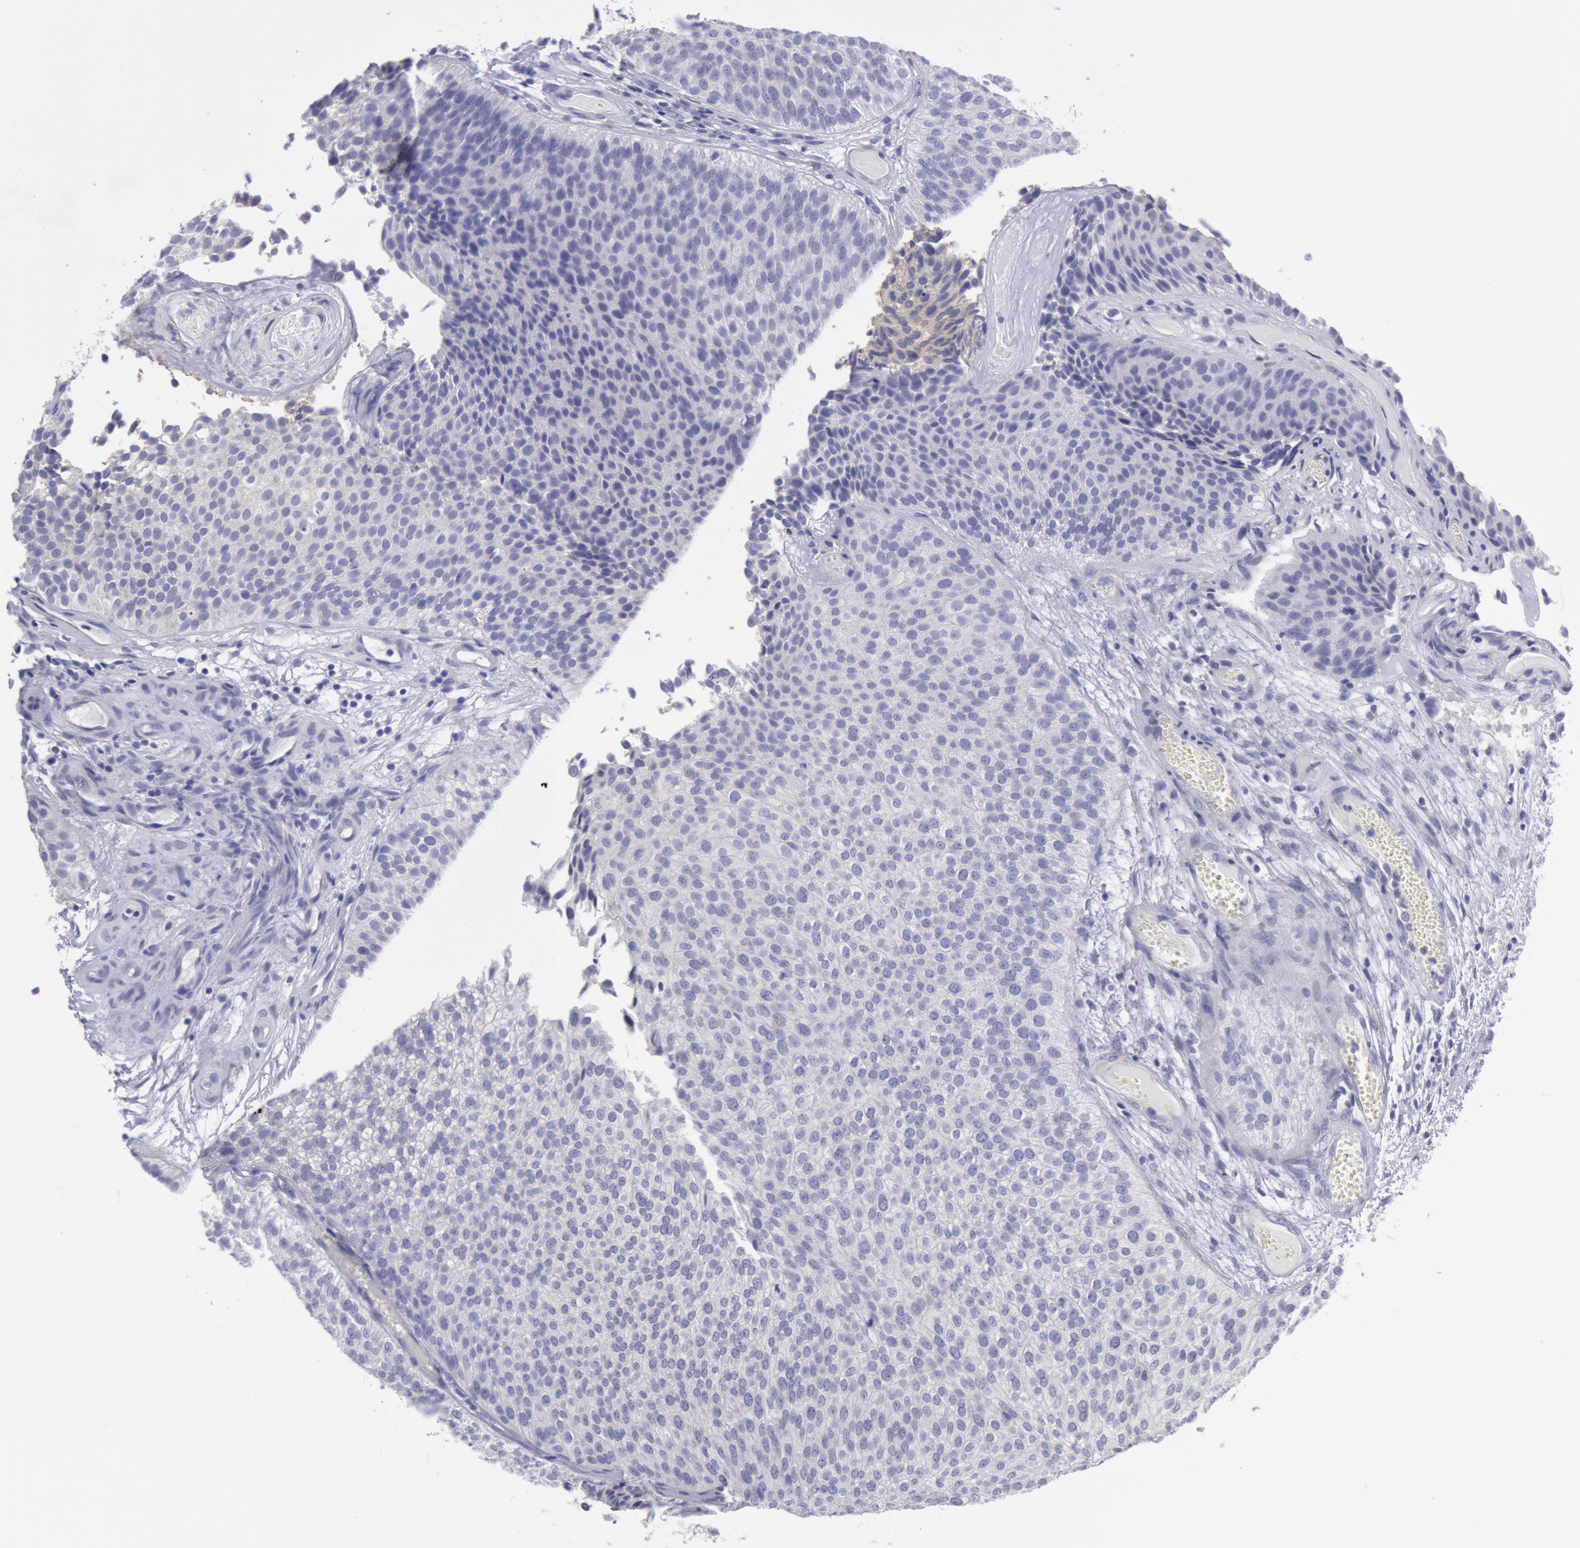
{"staining": {"intensity": "negative", "quantity": "none", "location": "none"}, "tissue": "urothelial cancer", "cell_type": "Tumor cells", "image_type": "cancer", "snomed": [{"axis": "morphology", "description": "Urothelial carcinoma, Low grade"}, {"axis": "topography", "description": "Urinary bladder"}], "caption": "A micrograph of human urothelial carcinoma (low-grade) is negative for staining in tumor cells.", "gene": "MYH7", "patient": {"sex": "male", "age": 84}}